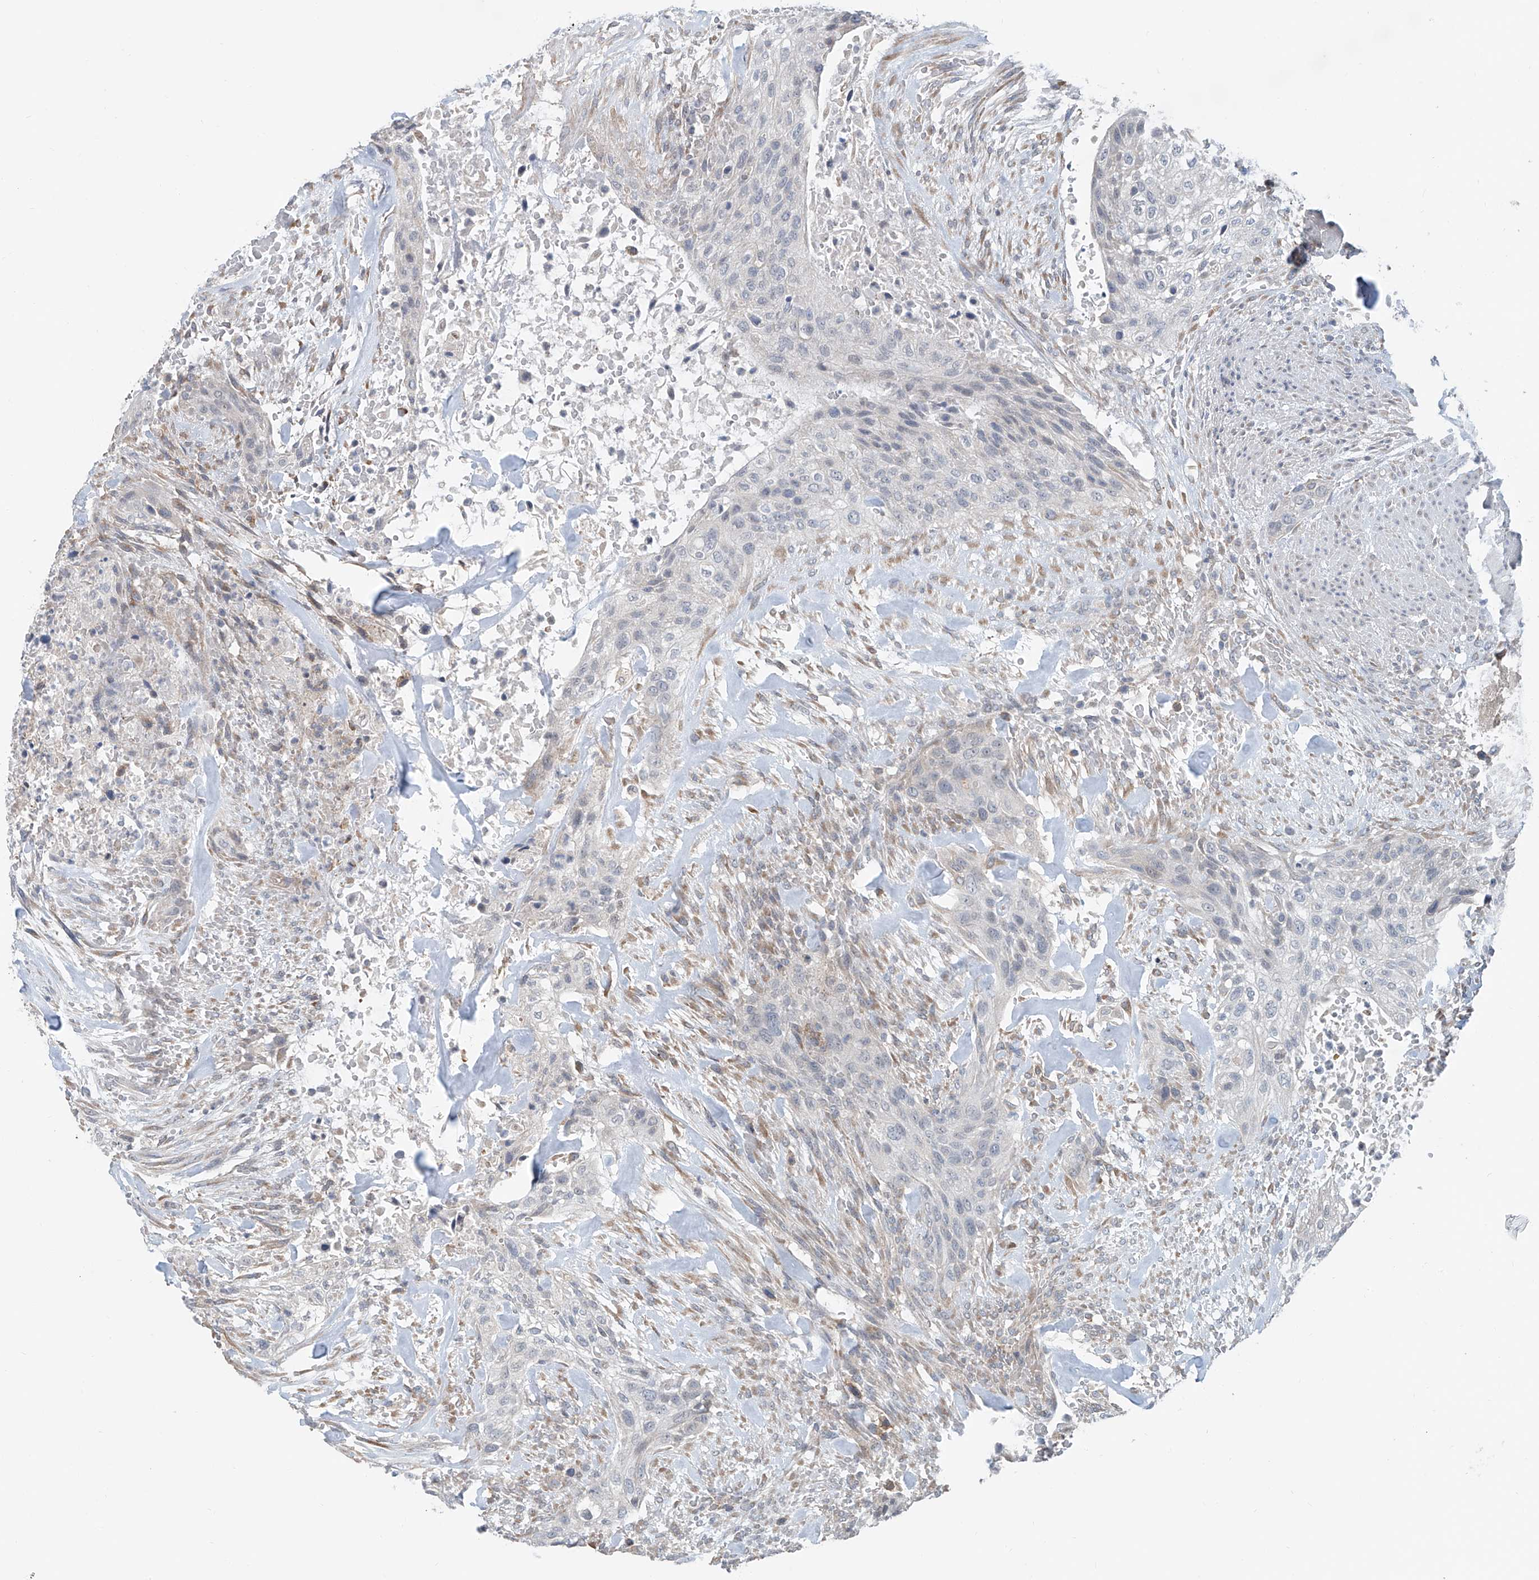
{"staining": {"intensity": "negative", "quantity": "none", "location": "none"}, "tissue": "urothelial cancer", "cell_type": "Tumor cells", "image_type": "cancer", "snomed": [{"axis": "morphology", "description": "Urothelial carcinoma, High grade"}, {"axis": "topography", "description": "Urinary bladder"}], "caption": "Immunohistochemistry micrograph of human high-grade urothelial carcinoma stained for a protein (brown), which reveals no staining in tumor cells.", "gene": "KCNK10", "patient": {"sex": "male", "age": 35}}